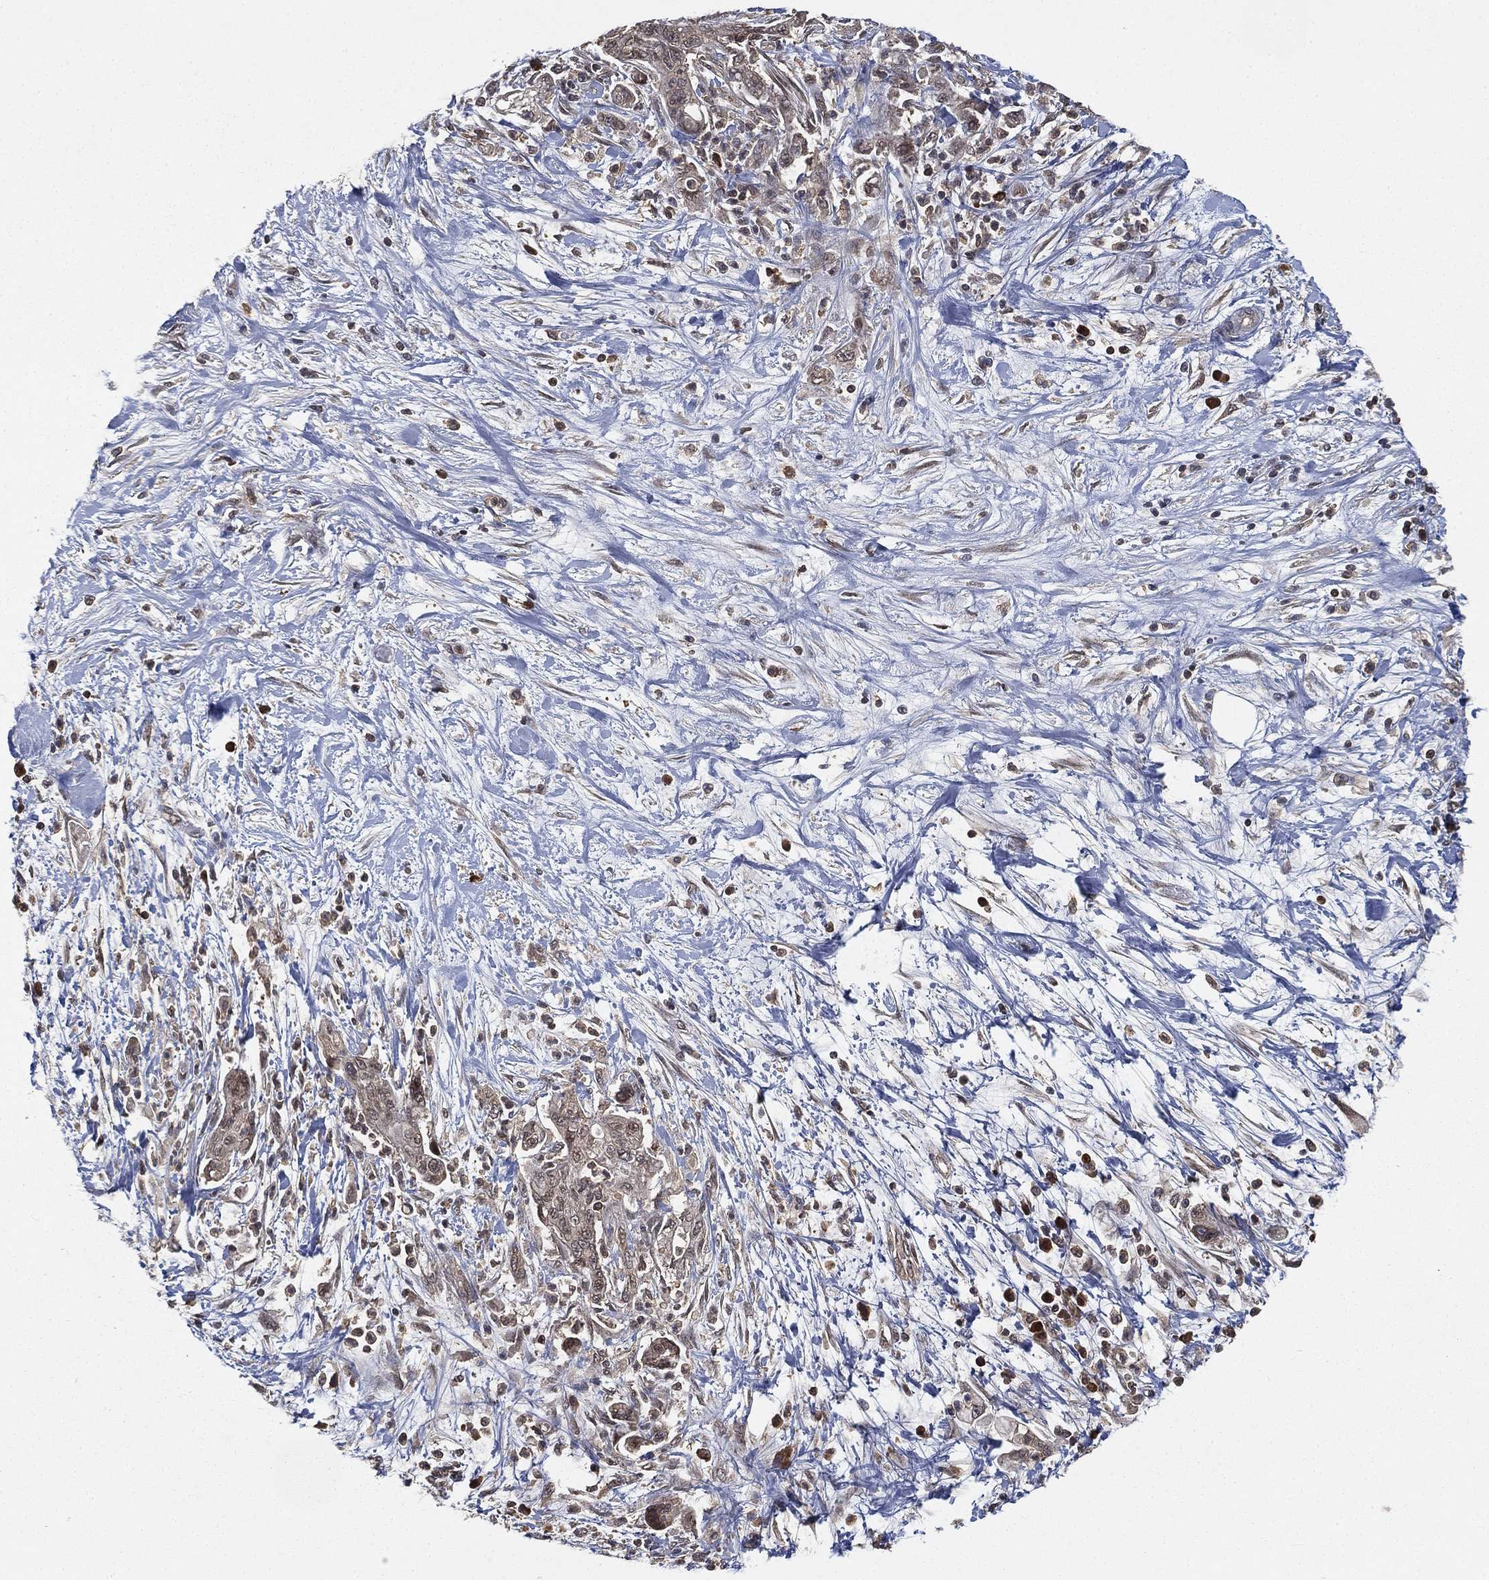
{"staining": {"intensity": "negative", "quantity": "none", "location": "none"}, "tissue": "pancreatic cancer", "cell_type": "Tumor cells", "image_type": "cancer", "snomed": [{"axis": "morphology", "description": "Adenocarcinoma, NOS"}, {"axis": "topography", "description": "Pancreas"}], "caption": "Tumor cells are negative for protein expression in human adenocarcinoma (pancreatic).", "gene": "UBA5", "patient": {"sex": "female", "age": 73}}